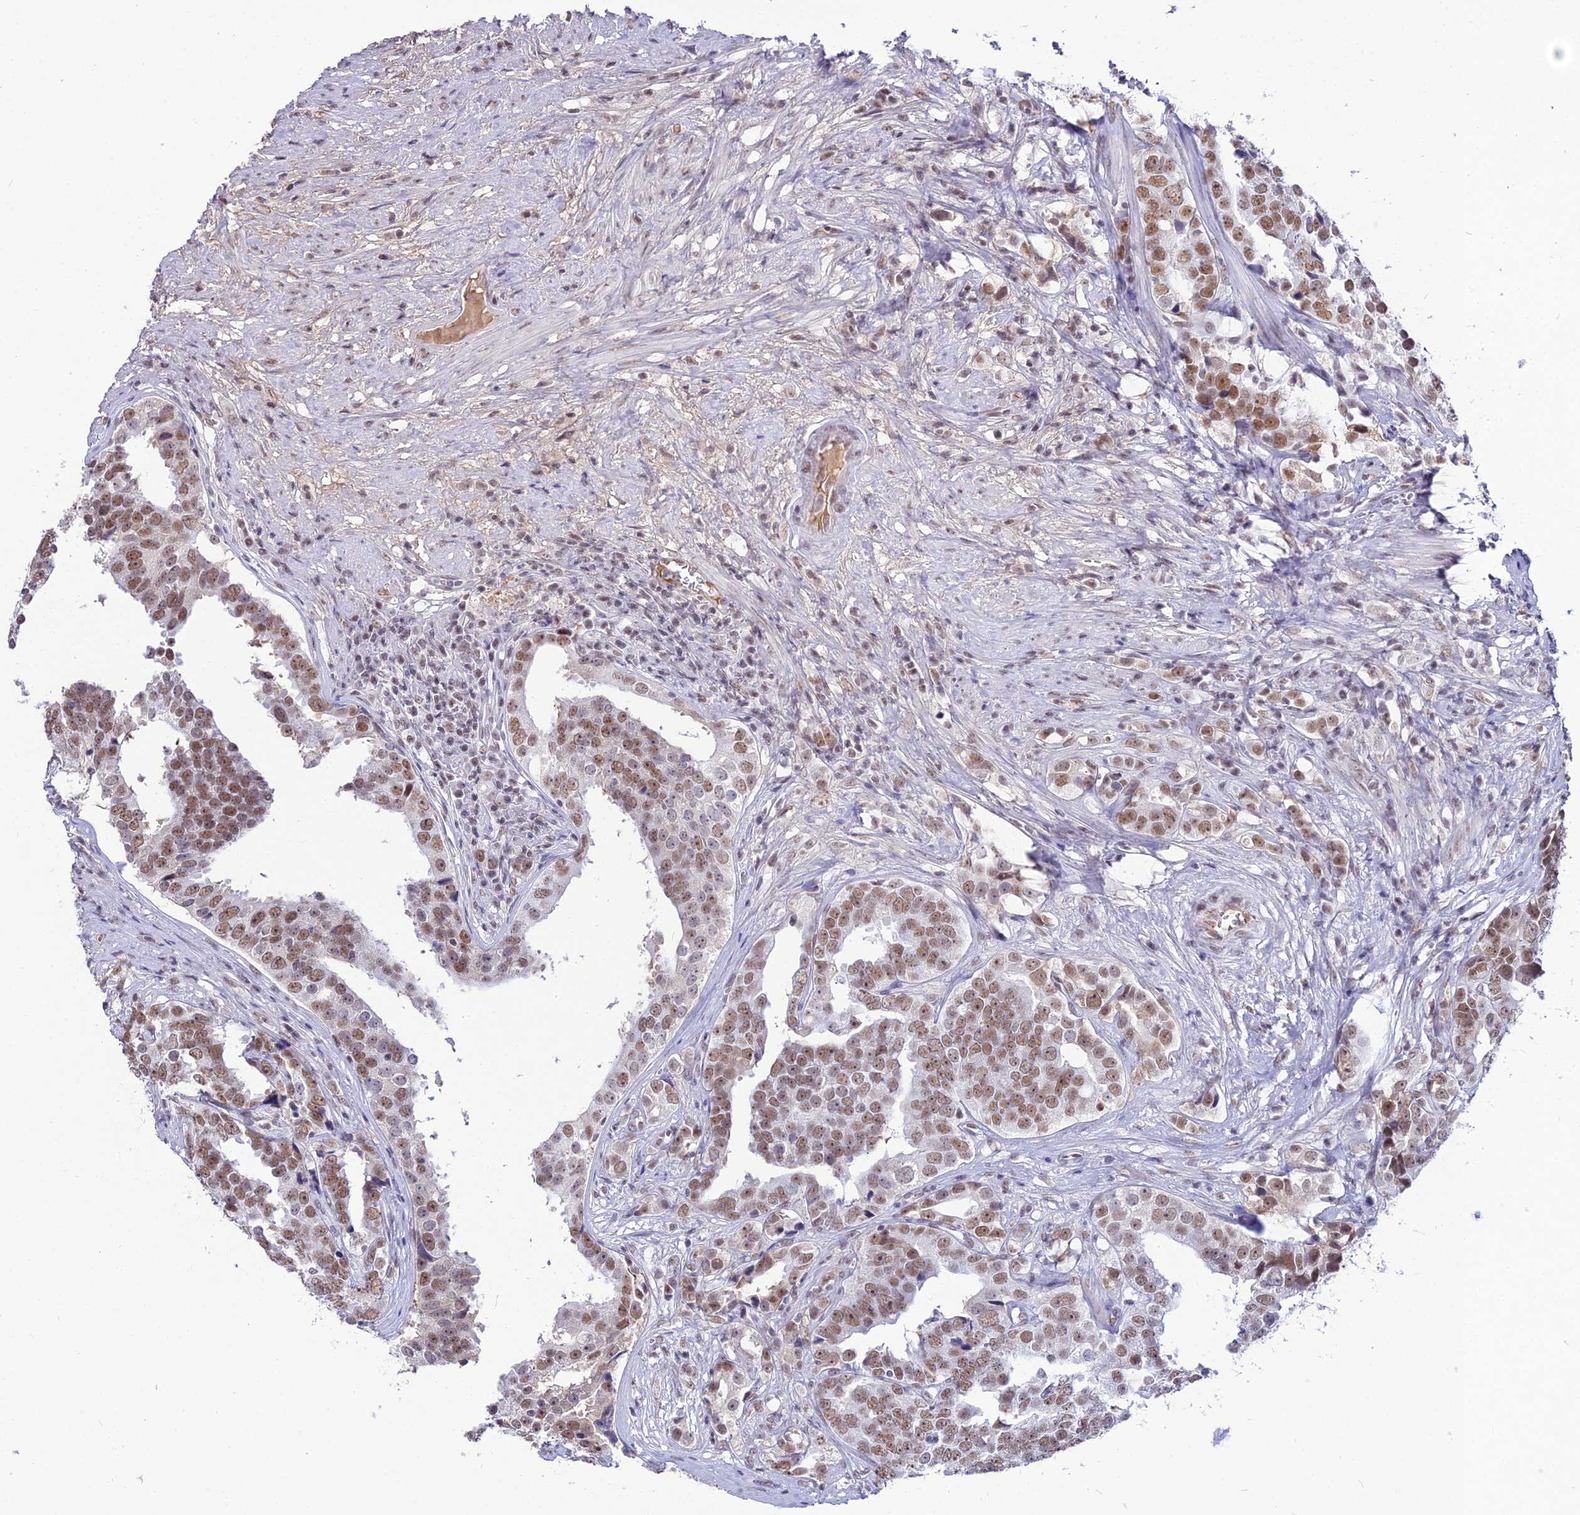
{"staining": {"intensity": "moderate", "quantity": ">75%", "location": "nuclear"}, "tissue": "prostate cancer", "cell_type": "Tumor cells", "image_type": "cancer", "snomed": [{"axis": "morphology", "description": "Adenocarcinoma, High grade"}, {"axis": "topography", "description": "Prostate"}], "caption": "DAB (3,3'-diaminobenzidine) immunohistochemical staining of prostate cancer reveals moderate nuclear protein staining in about >75% of tumor cells.", "gene": "RBM12", "patient": {"sex": "male", "age": 71}}